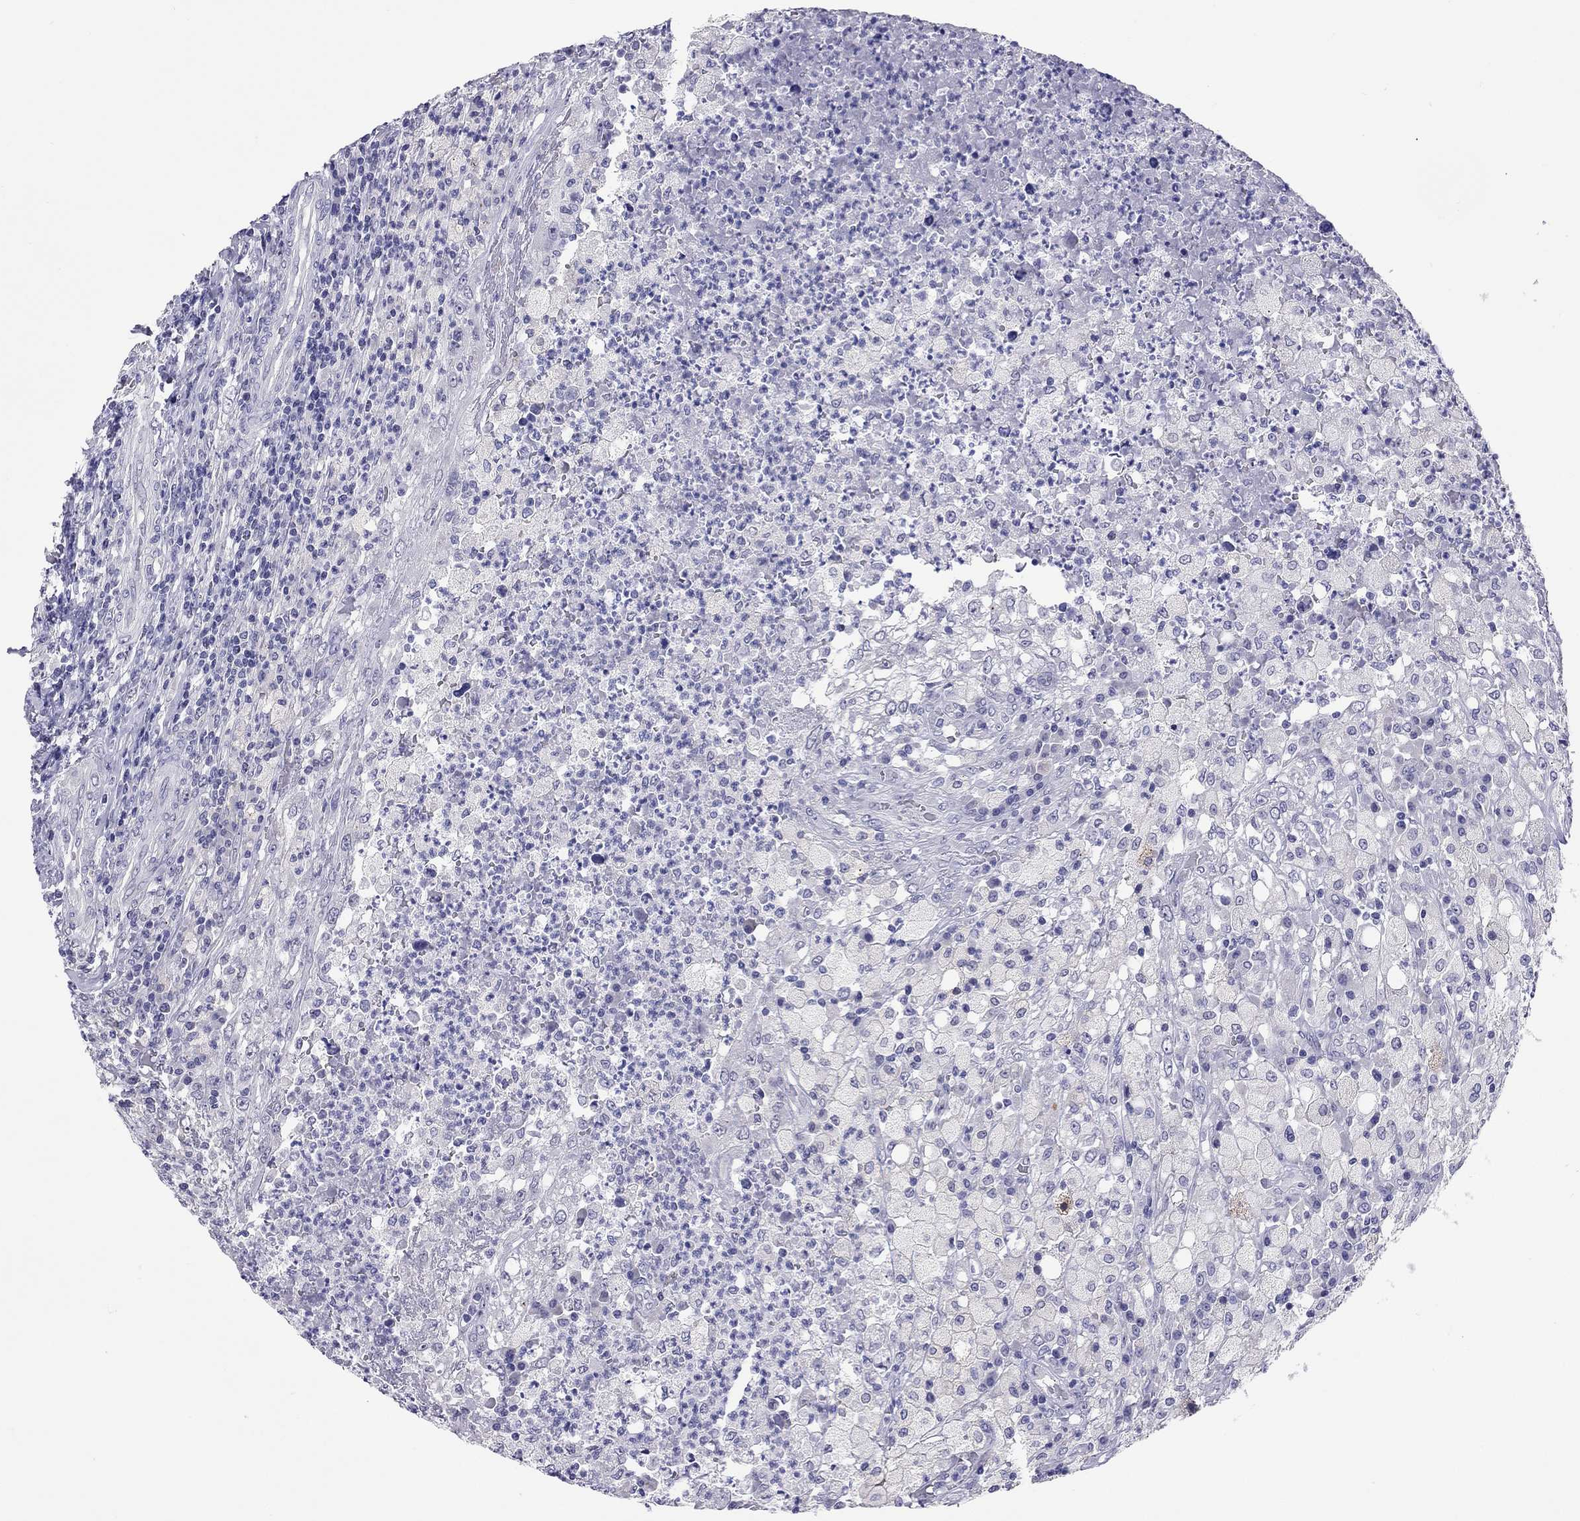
{"staining": {"intensity": "negative", "quantity": "none", "location": "none"}, "tissue": "testis cancer", "cell_type": "Tumor cells", "image_type": "cancer", "snomed": [{"axis": "morphology", "description": "Necrosis, NOS"}, {"axis": "morphology", "description": "Carcinoma, Embryonal, NOS"}, {"axis": "topography", "description": "Testis"}], "caption": "IHC micrograph of human testis embryonal carcinoma stained for a protein (brown), which exhibits no positivity in tumor cells.", "gene": "ARMC12", "patient": {"sex": "male", "age": 19}}